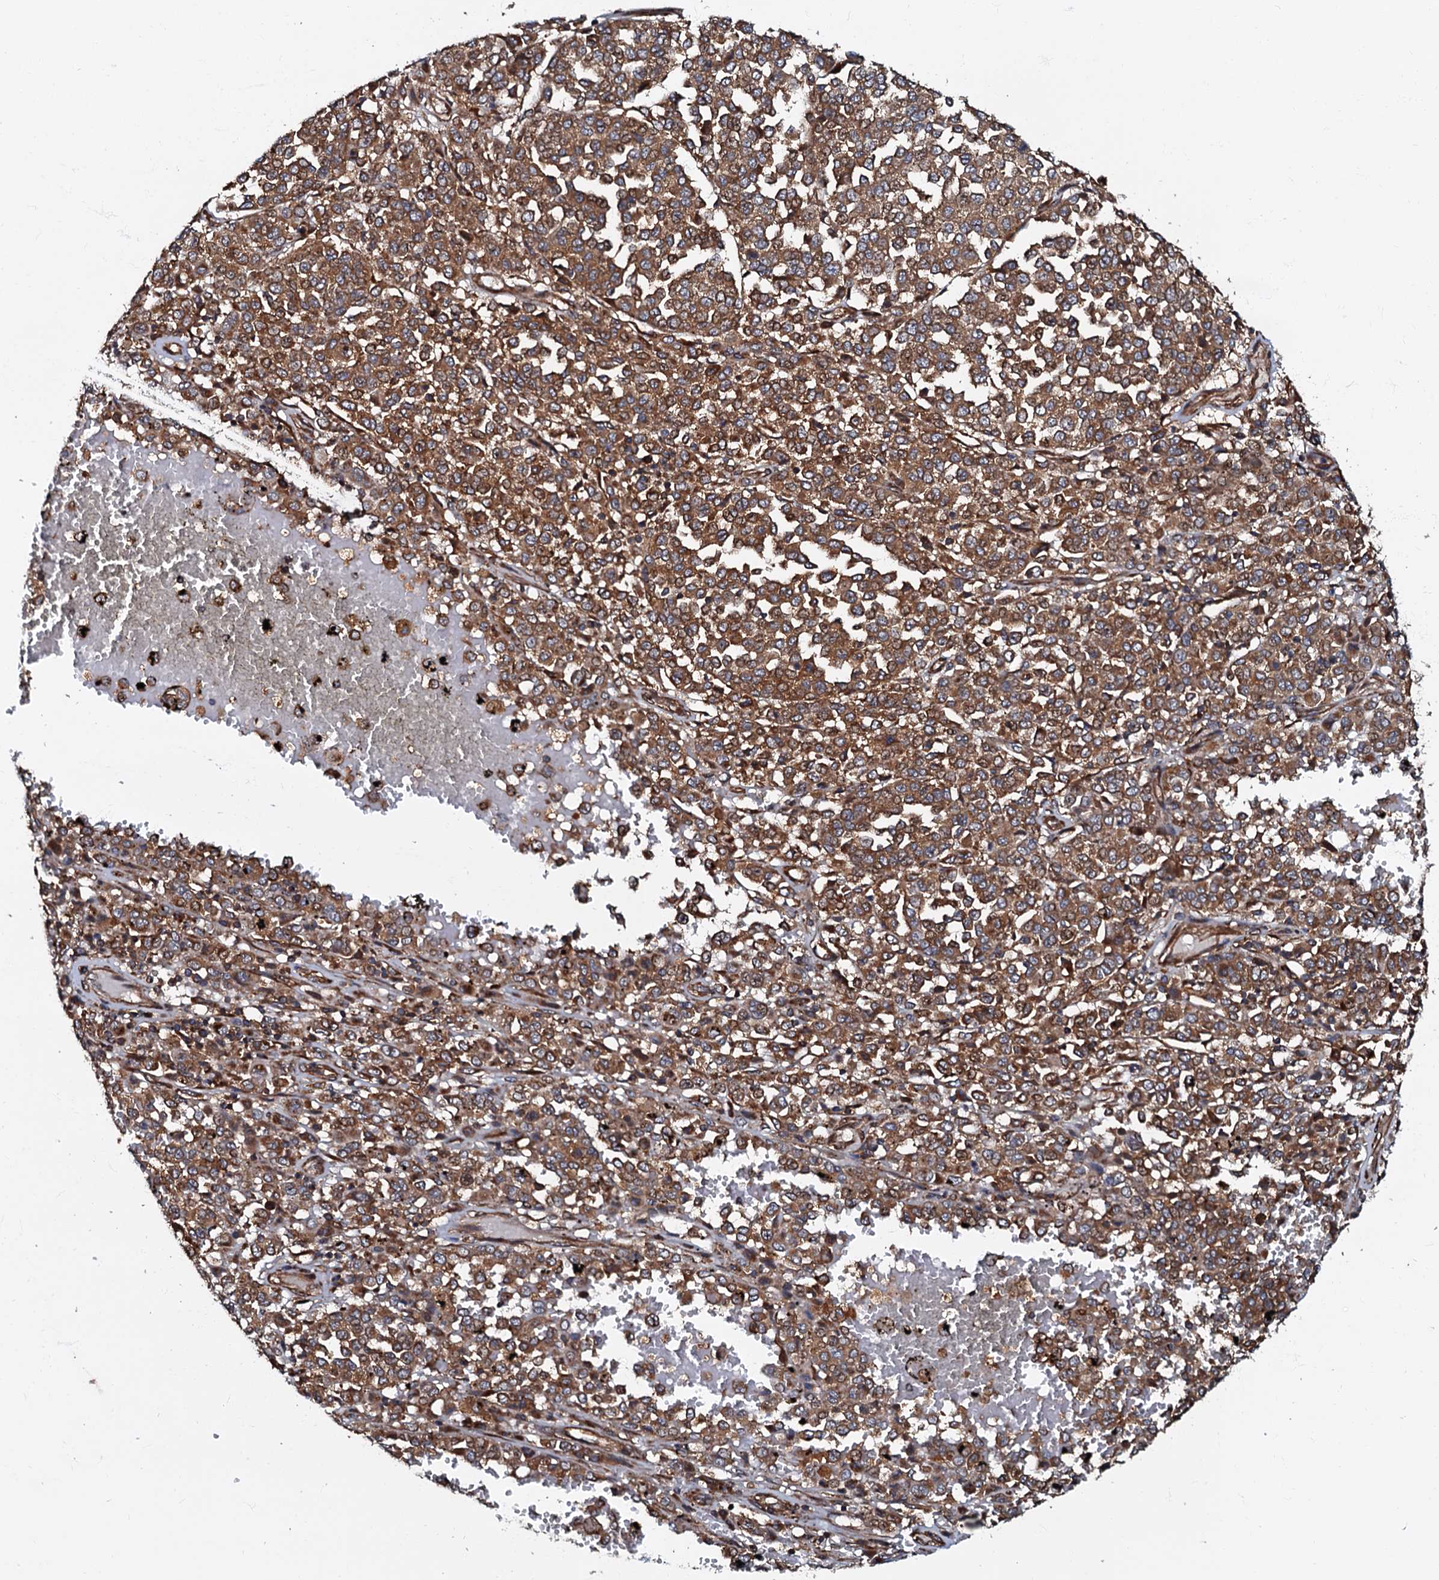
{"staining": {"intensity": "moderate", "quantity": ">75%", "location": "cytoplasmic/membranous"}, "tissue": "melanoma", "cell_type": "Tumor cells", "image_type": "cancer", "snomed": [{"axis": "morphology", "description": "Malignant melanoma, Metastatic site"}, {"axis": "topography", "description": "Pancreas"}], "caption": "Melanoma tissue shows moderate cytoplasmic/membranous staining in about >75% of tumor cells, visualized by immunohistochemistry.", "gene": "BLOC1S6", "patient": {"sex": "female", "age": 30}}